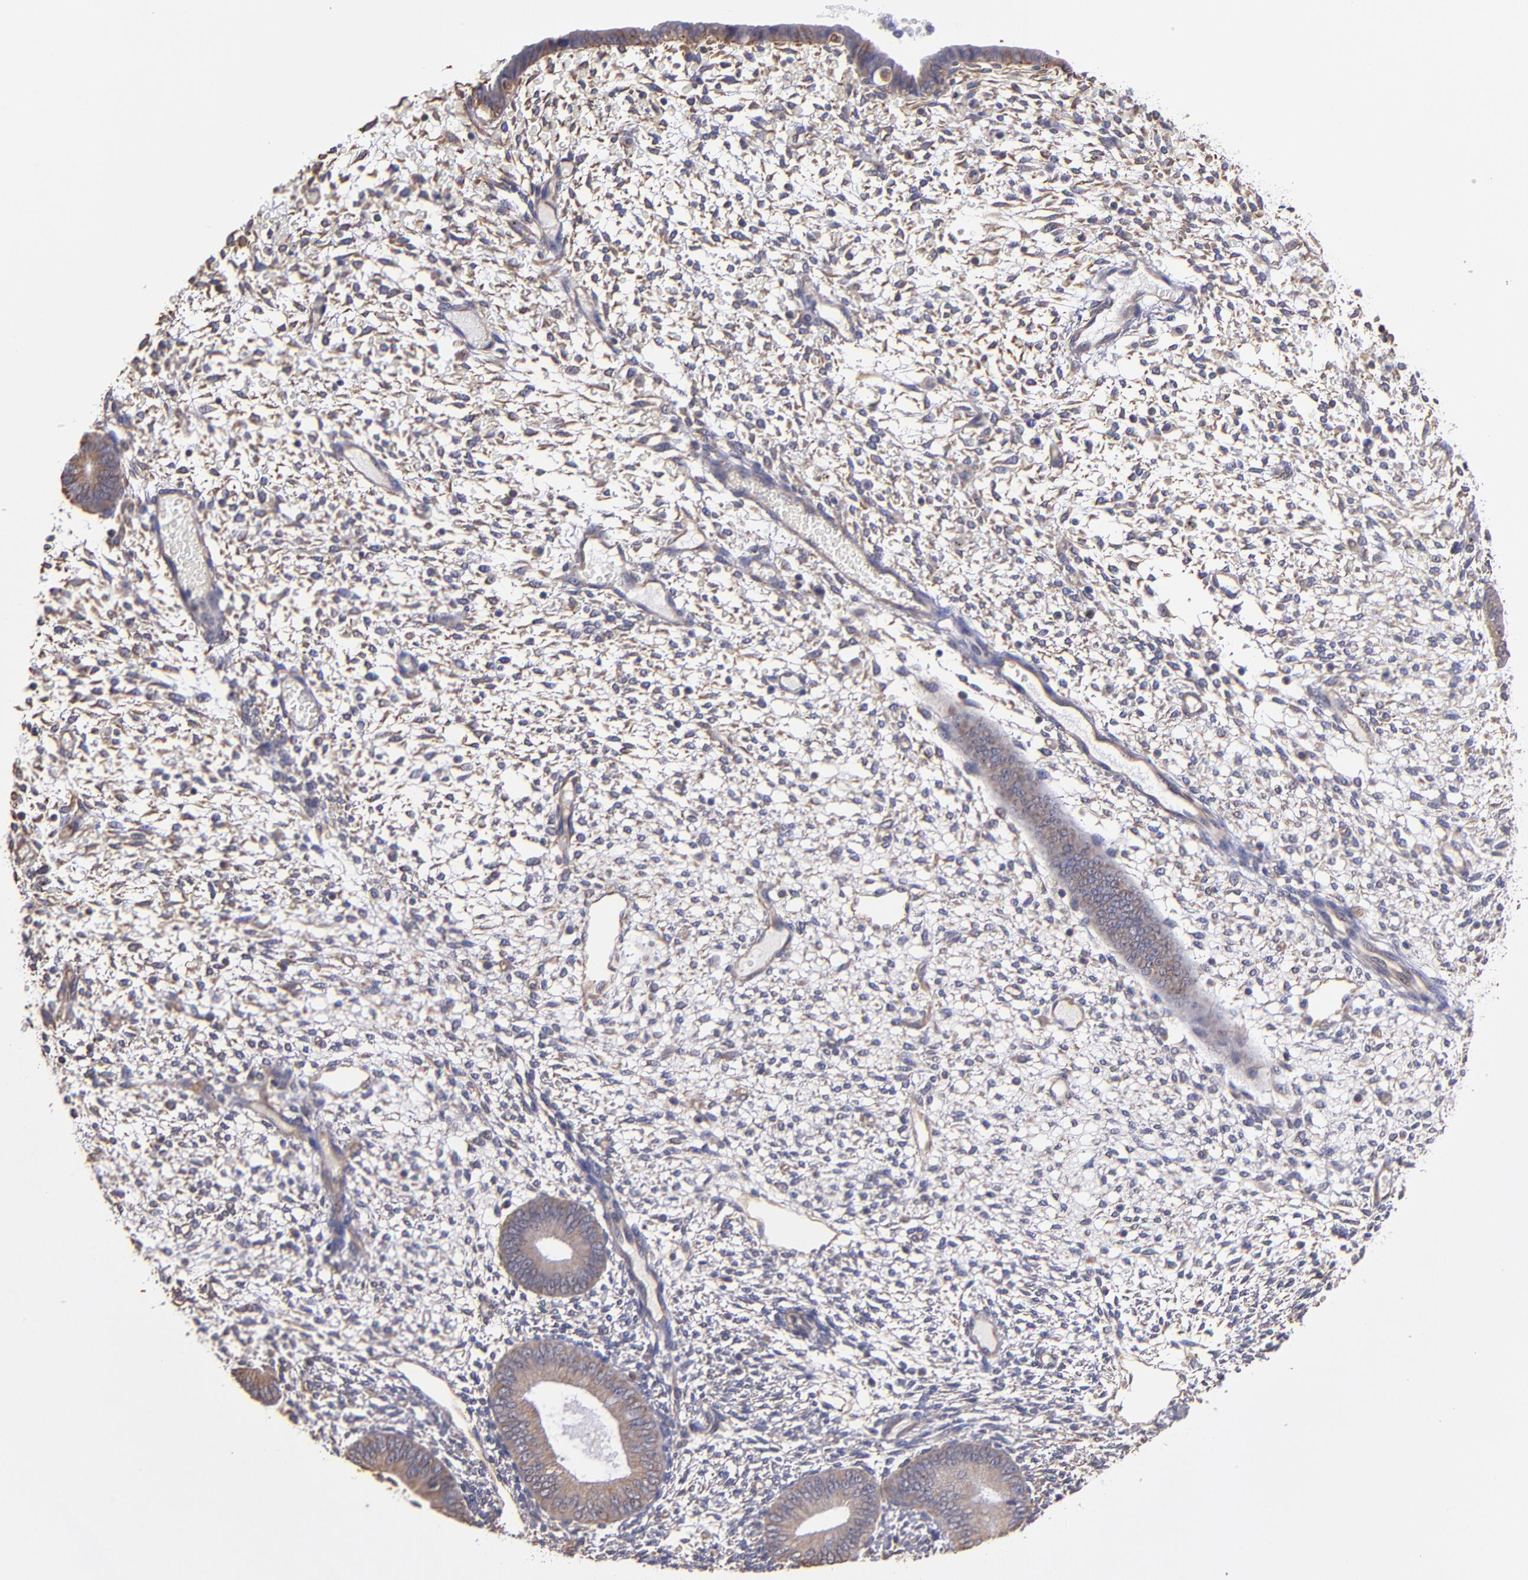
{"staining": {"intensity": "weak", "quantity": "<25%", "location": "cytoplasmic/membranous"}, "tissue": "endometrium", "cell_type": "Cells in endometrial stroma", "image_type": "normal", "snomed": [{"axis": "morphology", "description": "Normal tissue, NOS"}, {"axis": "topography", "description": "Endometrium"}], "caption": "Immunohistochemistry of normal human endometrium reveals no positivity in cells in endometrial stroma. (IHC, brightfield microscopy, high magnification).", "gene": "ABCC1", "patient": {"sex": "female", "age": 42}}